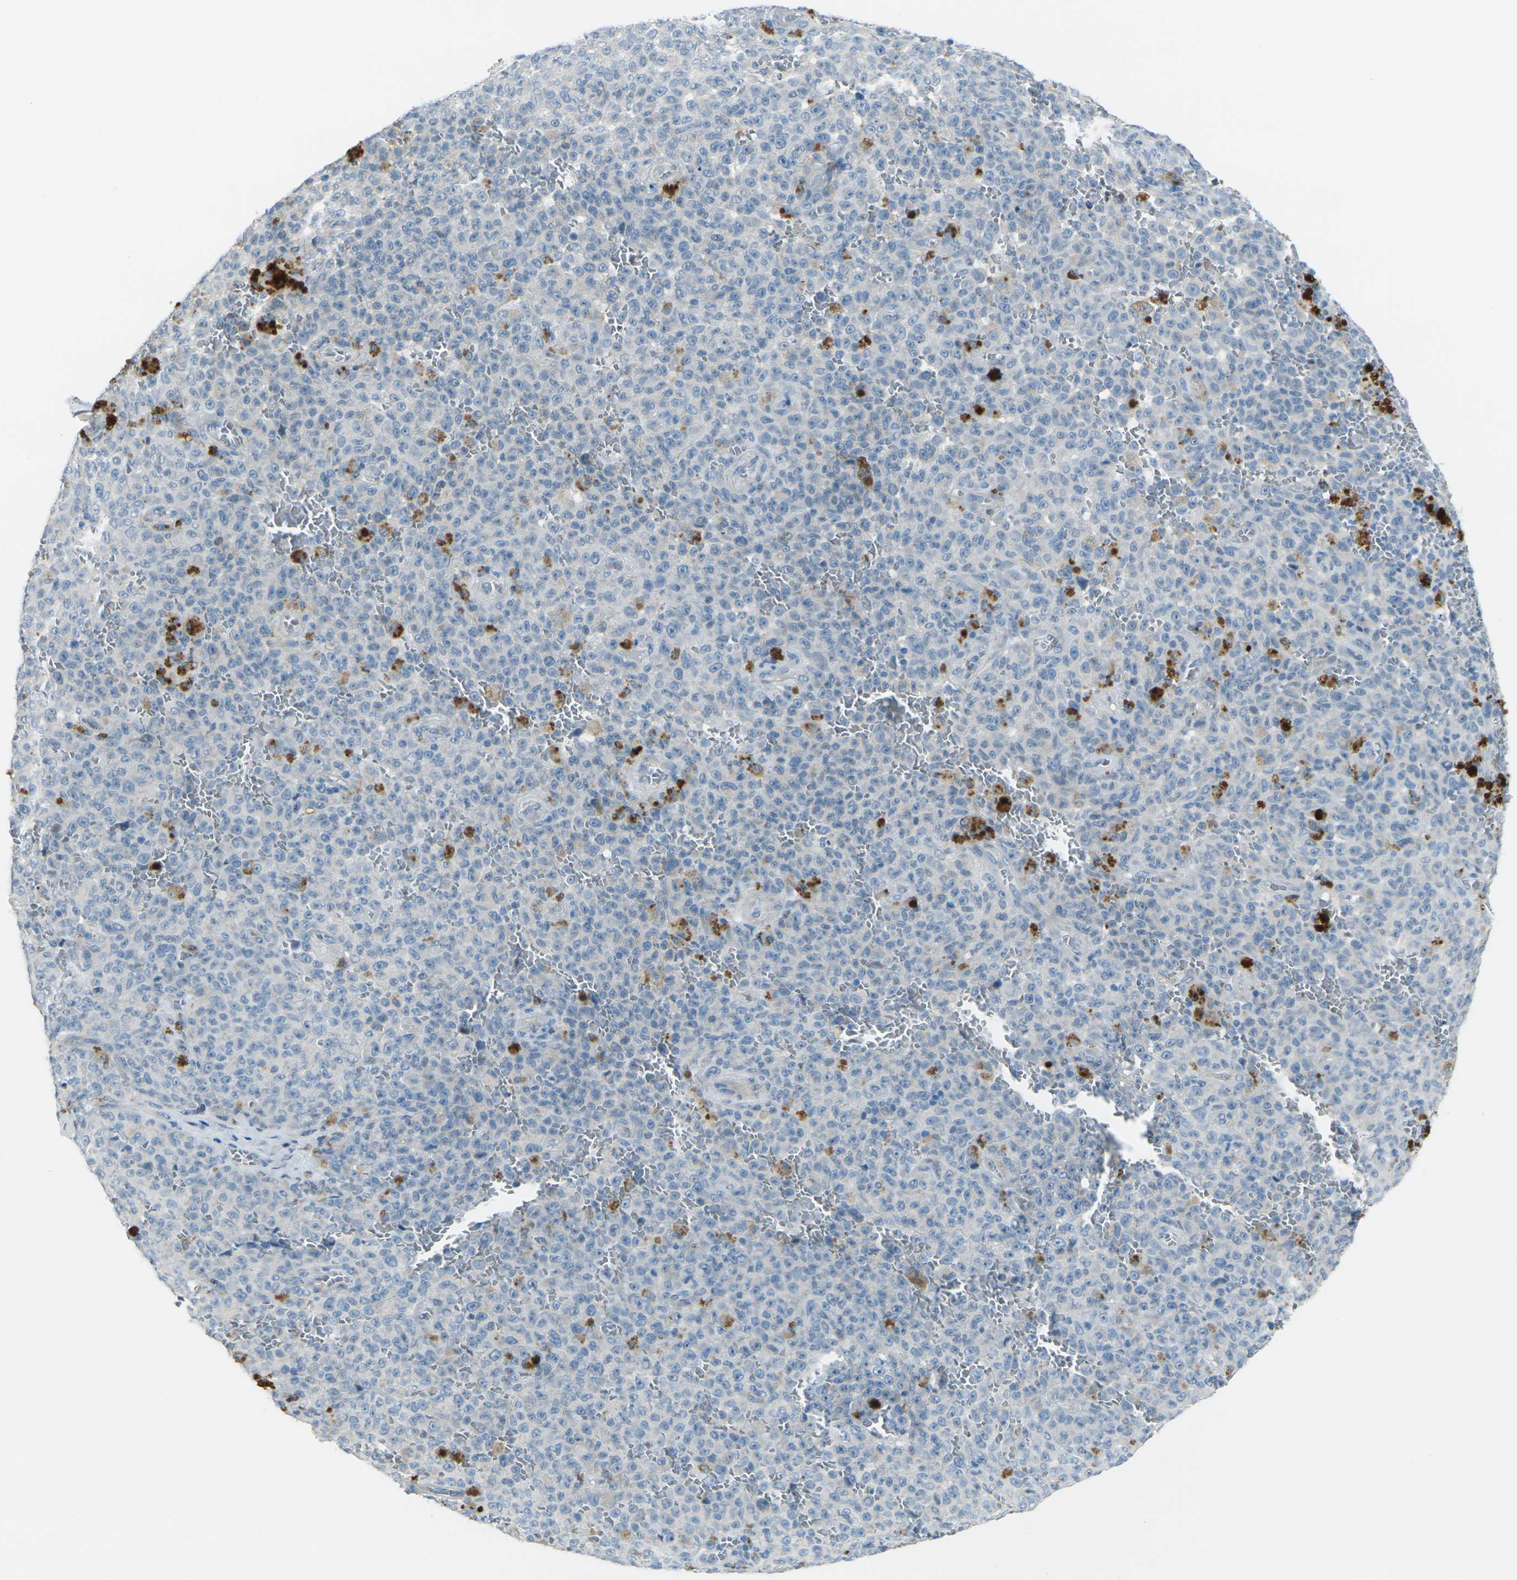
{"staining": {"intensity": "negative", "quantity": "none", "location": "none"}, "tissue": "melanoma", "cell_type": "Tumor cells", "image_type": "cancer", "snomed": [{"axis": "morphology", "description": "Malignant melanoma, NOS"}, {"axis": "topography", "description": "Skin"}], "caption": "A photomicrograph of malignant melanoma stained for a protein exhibits no brown staining in tumor cells.", "gene": "ANKRD46", "patient": {"sex": "female", "age": 82}}